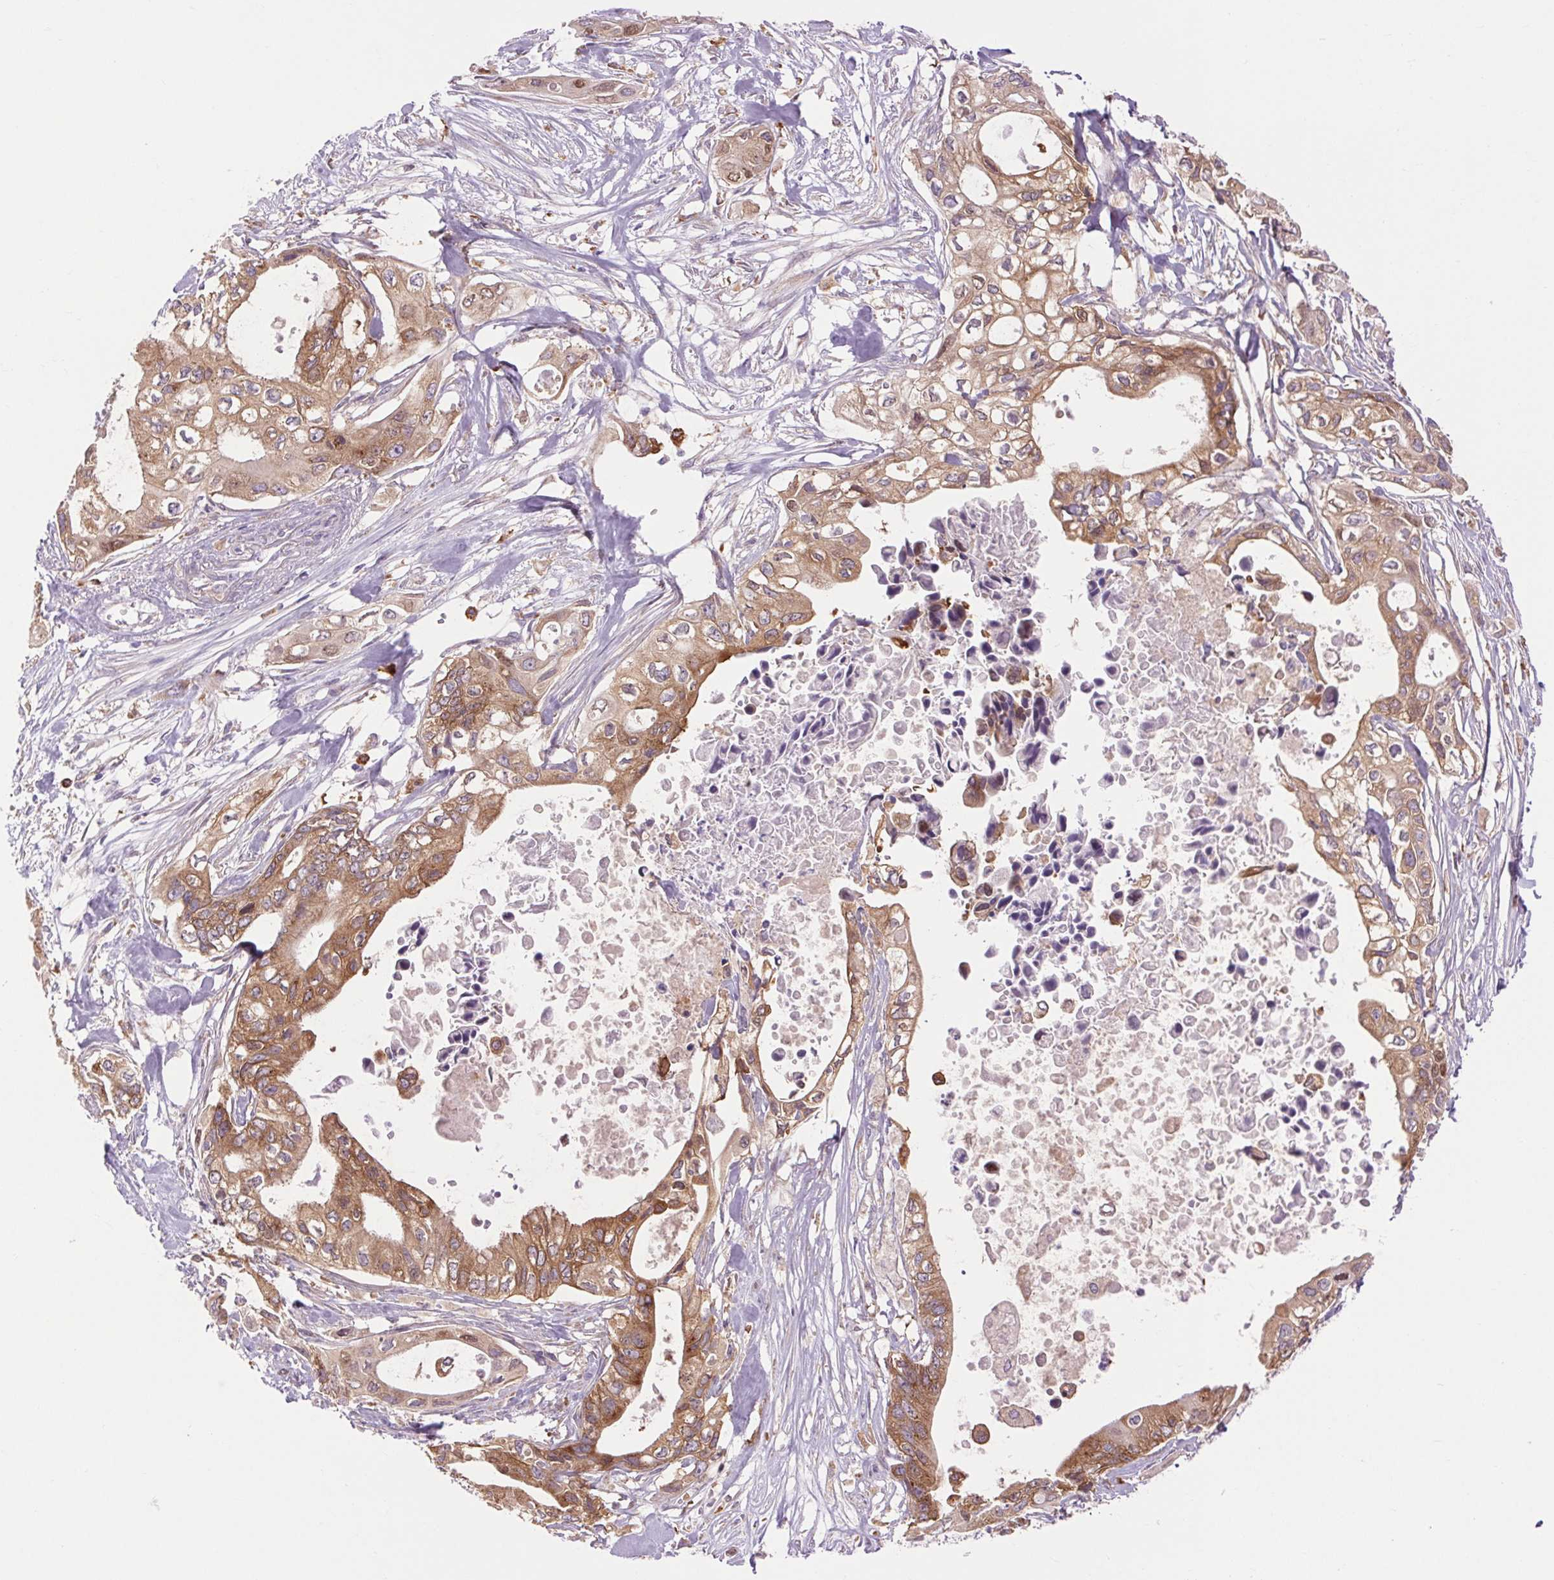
{"staining": {"intensity": "moderate", "quantity": ">75%", "location": "cytoplasmic/membranous"}, "tissue": "pancreatic cancer", "cell_type": "Tumor cells", "image_type": "cancer", "snomed": [{"axis": "morphology", "description": "Adenocarcinoma, NOS"}, {"axis": "topography", "description": "Pancreas"}], "caption": "A brown stain shows moderate cytoplasmic/membranous staining of a protein in pancreatic cancer (adenocarcinoma) tumor cells.", "gene": "SOWAHC", "patient": {"sex": "female", "age": 63}}